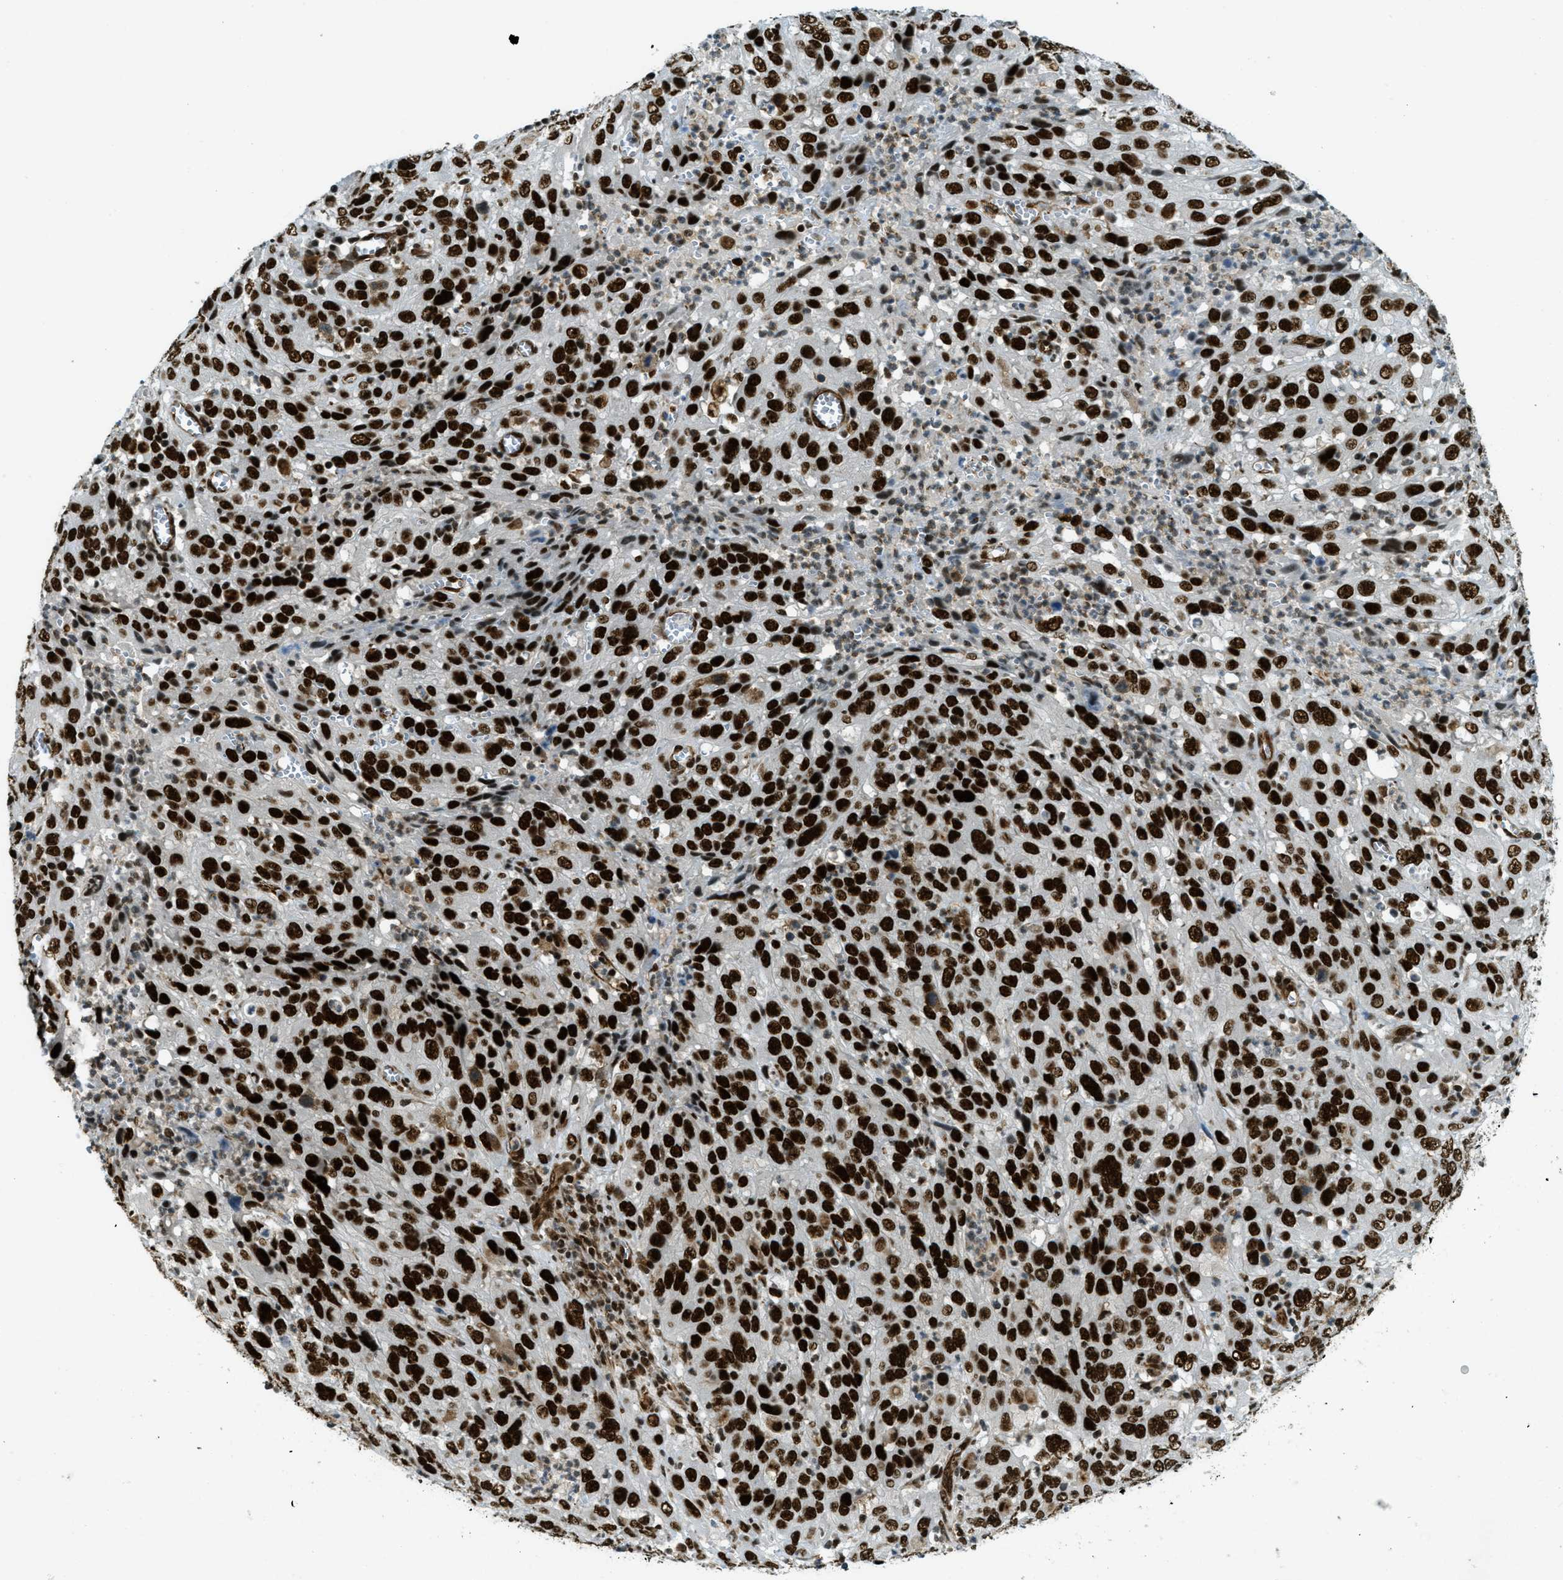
{"staining": {"intensity": "strong", "quantity": ">75%", "location": "nuclear"}, "tissue": "cervical cancer", "cell_type": "Tumor cells", "image_type": "cancer", "snomed": [{"axis": "morphology", "description": "Squamous cell carcinoma, NOS"}, {"axis": "topography", "description": "Cervix"}], "caption": "IHC of squamous cell carcinoma (cervical) shows high levels of strong nuclear expression in approximately >75% of tumor cells.", "gene": "ZFR", "patient": {"sex": "female", "age": 32}}